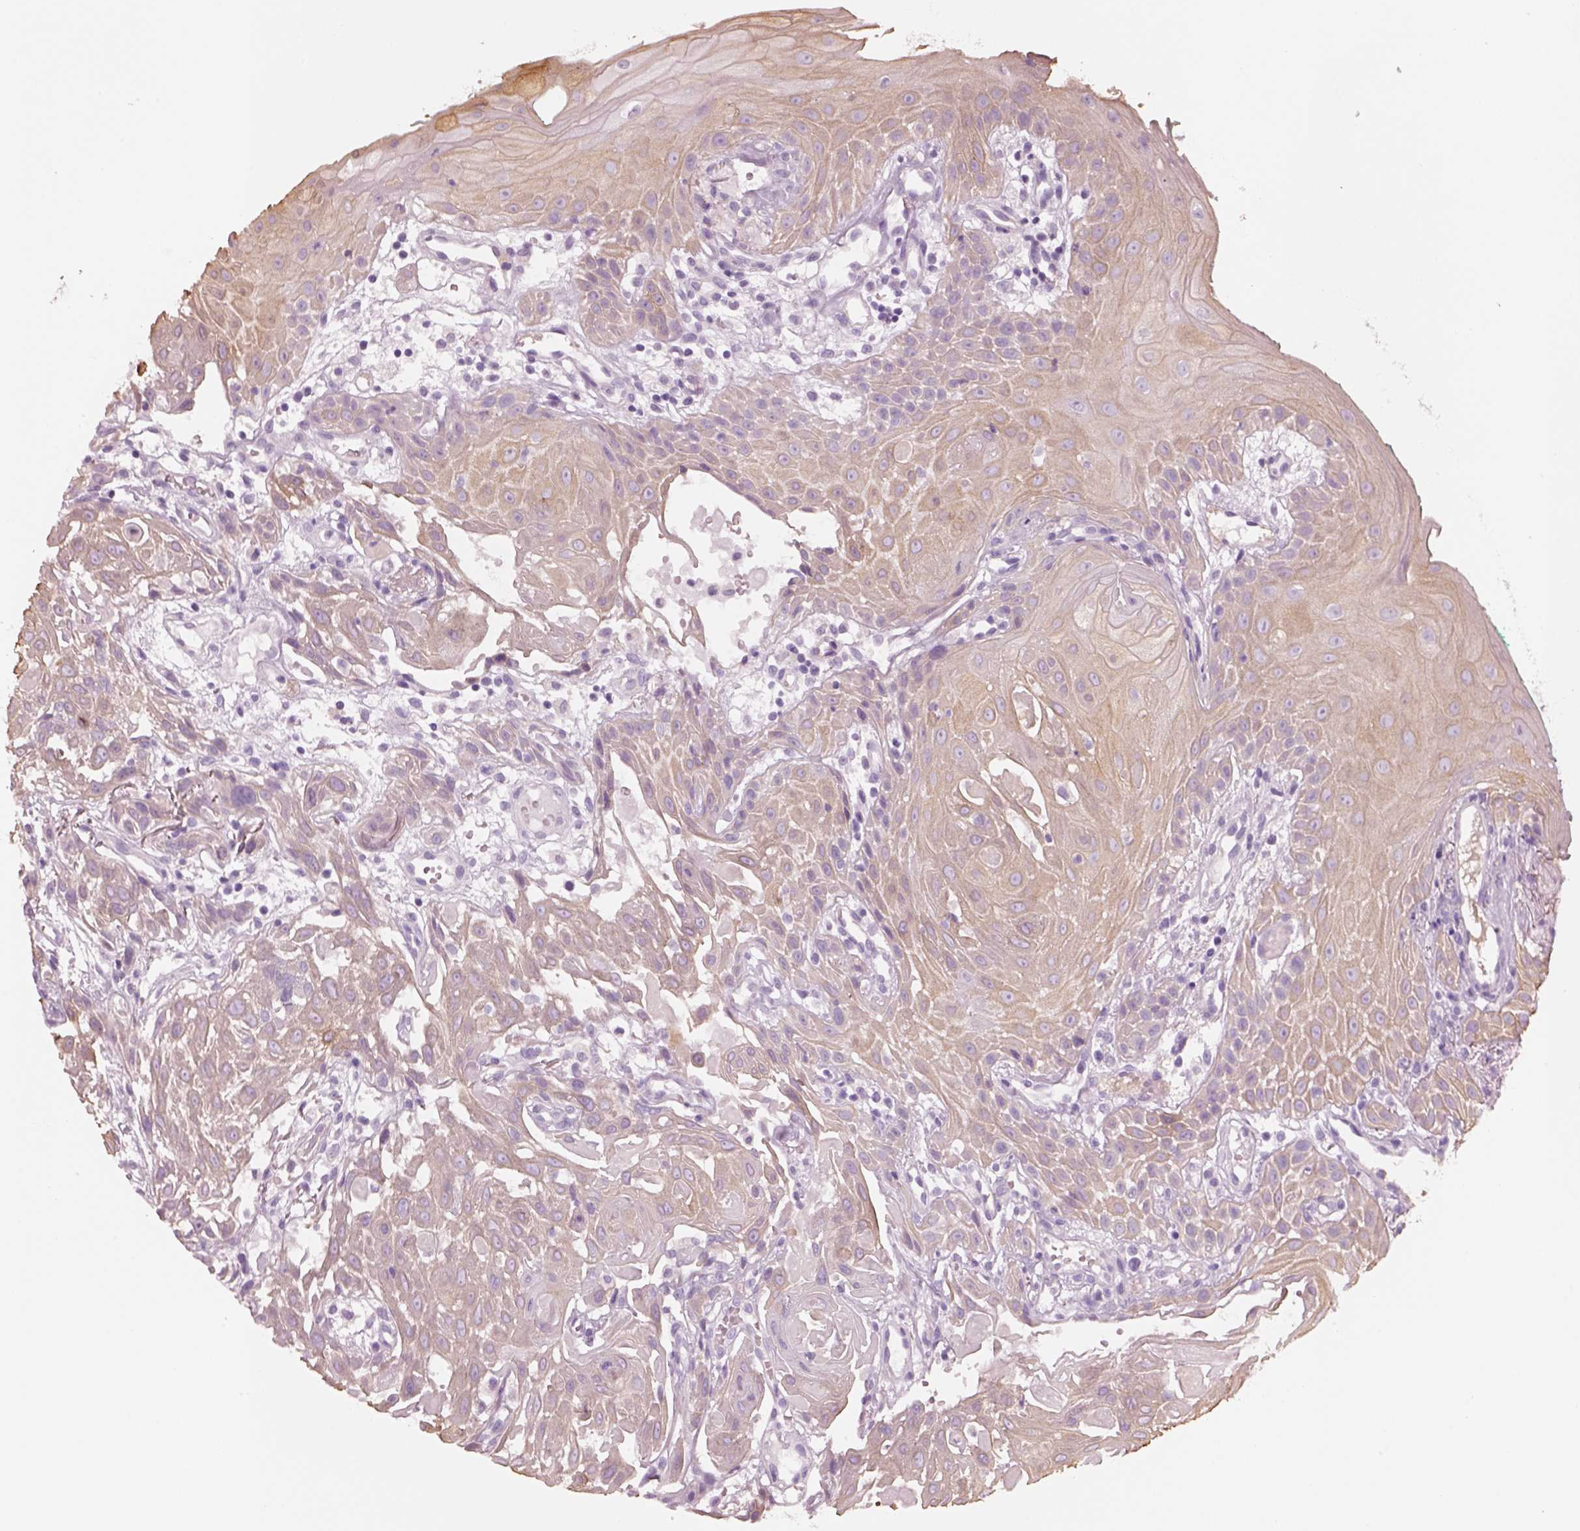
{"staining": {"intensity": "weak", "quantity": "<25%", "location": "cytoplasmic/membranous"}, "tissue": "head and neck cancer", "cell_type": "Tumor cells", "image_type": "cancer", "snomed": [{"axis": "morphology", "description": "Normal tissue, NOS"}, {"axis": "morphology", "description": "Squamous cell carcinoma, NOS"}, {"axis": "topography", "description": "Oral tissue"}, {"axis": "topography", "description": "Salivary gland"}, {"axis": "topography", "description": "Head-Neck"}], "caption": "The photomicrograph displays no significant expression in tumor cells of squamous cell carcinoma (head and neck).", "gene": "PNOC", "patient": {"sex": "female", "age": 62}}